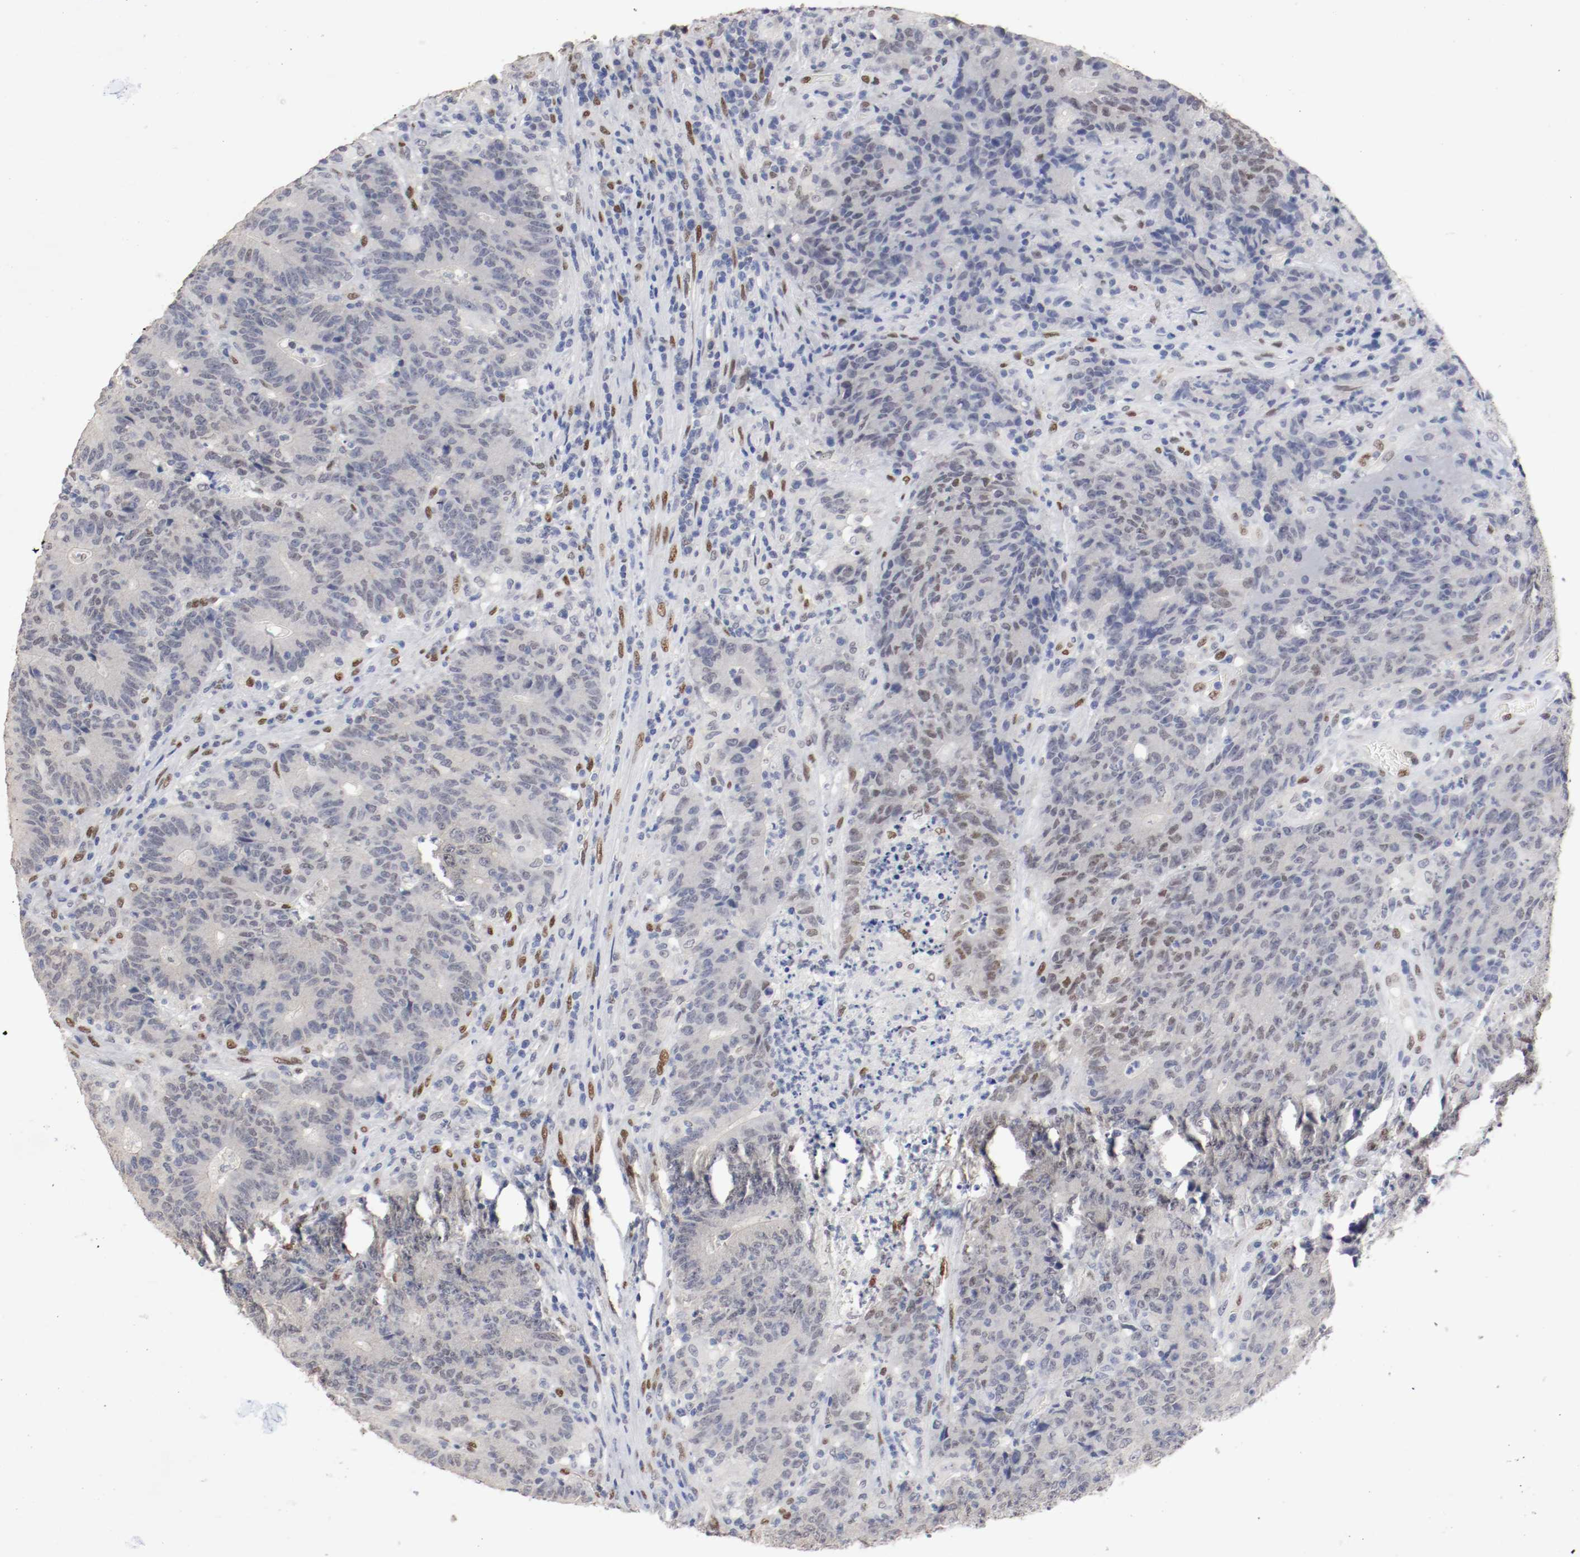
{"staining": {"intensity": "moderate", "quantity": "<25%", "location": "cytoplasmic/membranous,nuclear"}, "tissue": "colorectal cancer", "cell_type": "Tumor cells", "image_type": "cancer", "snomed": [{"axis": "morphology", "description": "Normal tissue, NOS"}, {"axis": "morphology", "description": "Adenocarcinoma, NOS"}, {"axis": "topography", "description": "Colon"}], "caption": "Approximately <25% of tumor cells in colorectal cancer (adenocarcinoma) show moderate cytoplasmic/membranous and nuclear protein staining as visualized by brown immunohistochemical staining.", "gene": "FOSL2", "patient": {"sex": "female", "age": 75}}